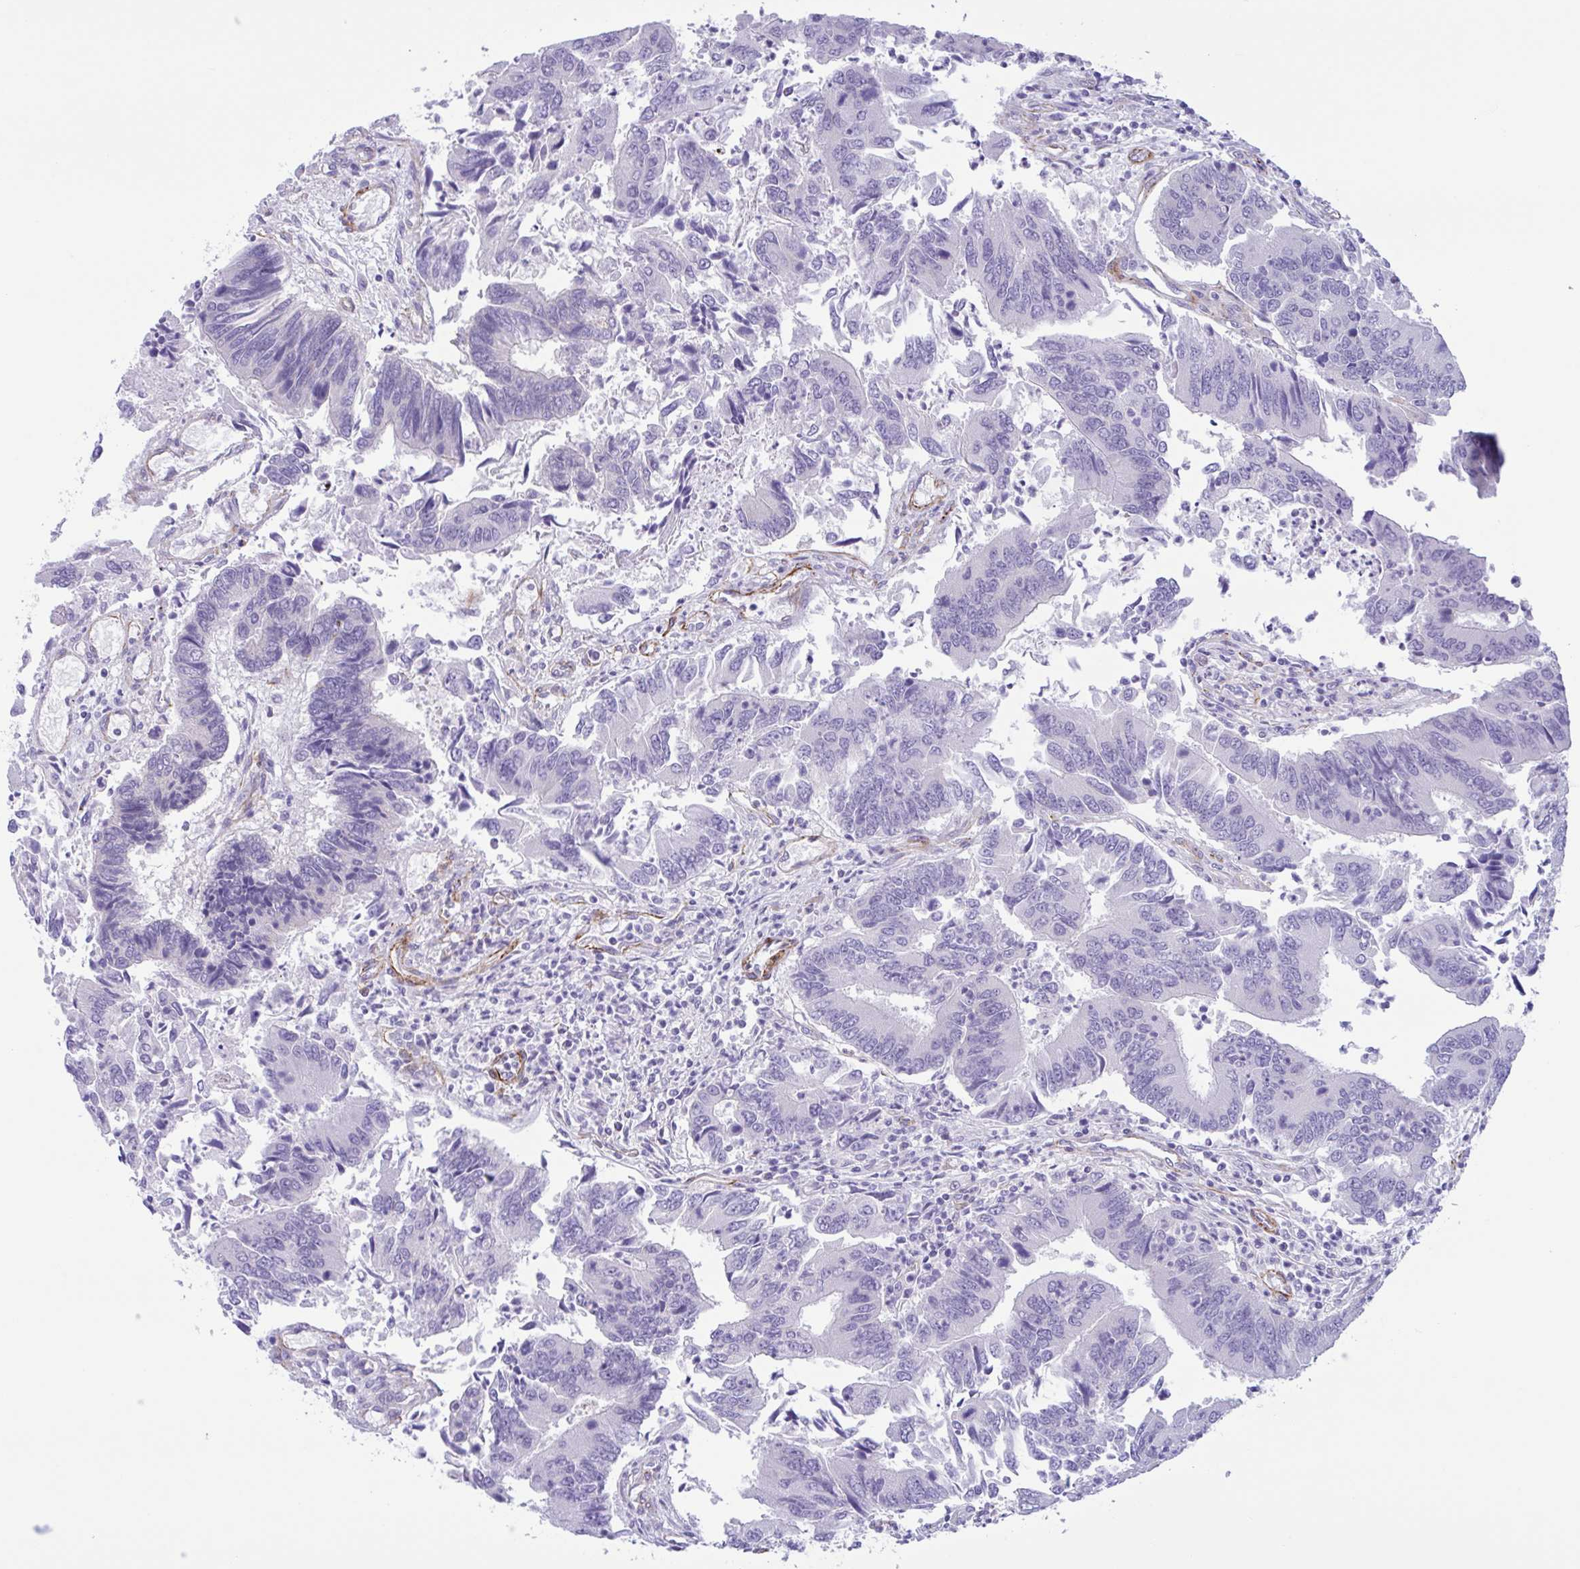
{"staining": {"intensity": "negative", "quantity": "none", "location": "none"}, "tissue": "colorectal cancer", "cell_type": "Tumor cells", "image_type": "cancer", "snomed": [{"axis": "morphology", "description": "Adenocarcinoma, NOS"}, {"axis": "topography", "description": "Colon"}], "caption": "Photomicrograph shows no protein expression in tumor cells of colorectal cancer tissue.", "gene": "AHCYL2", "patient": {"sex": "female", "age": 67}}